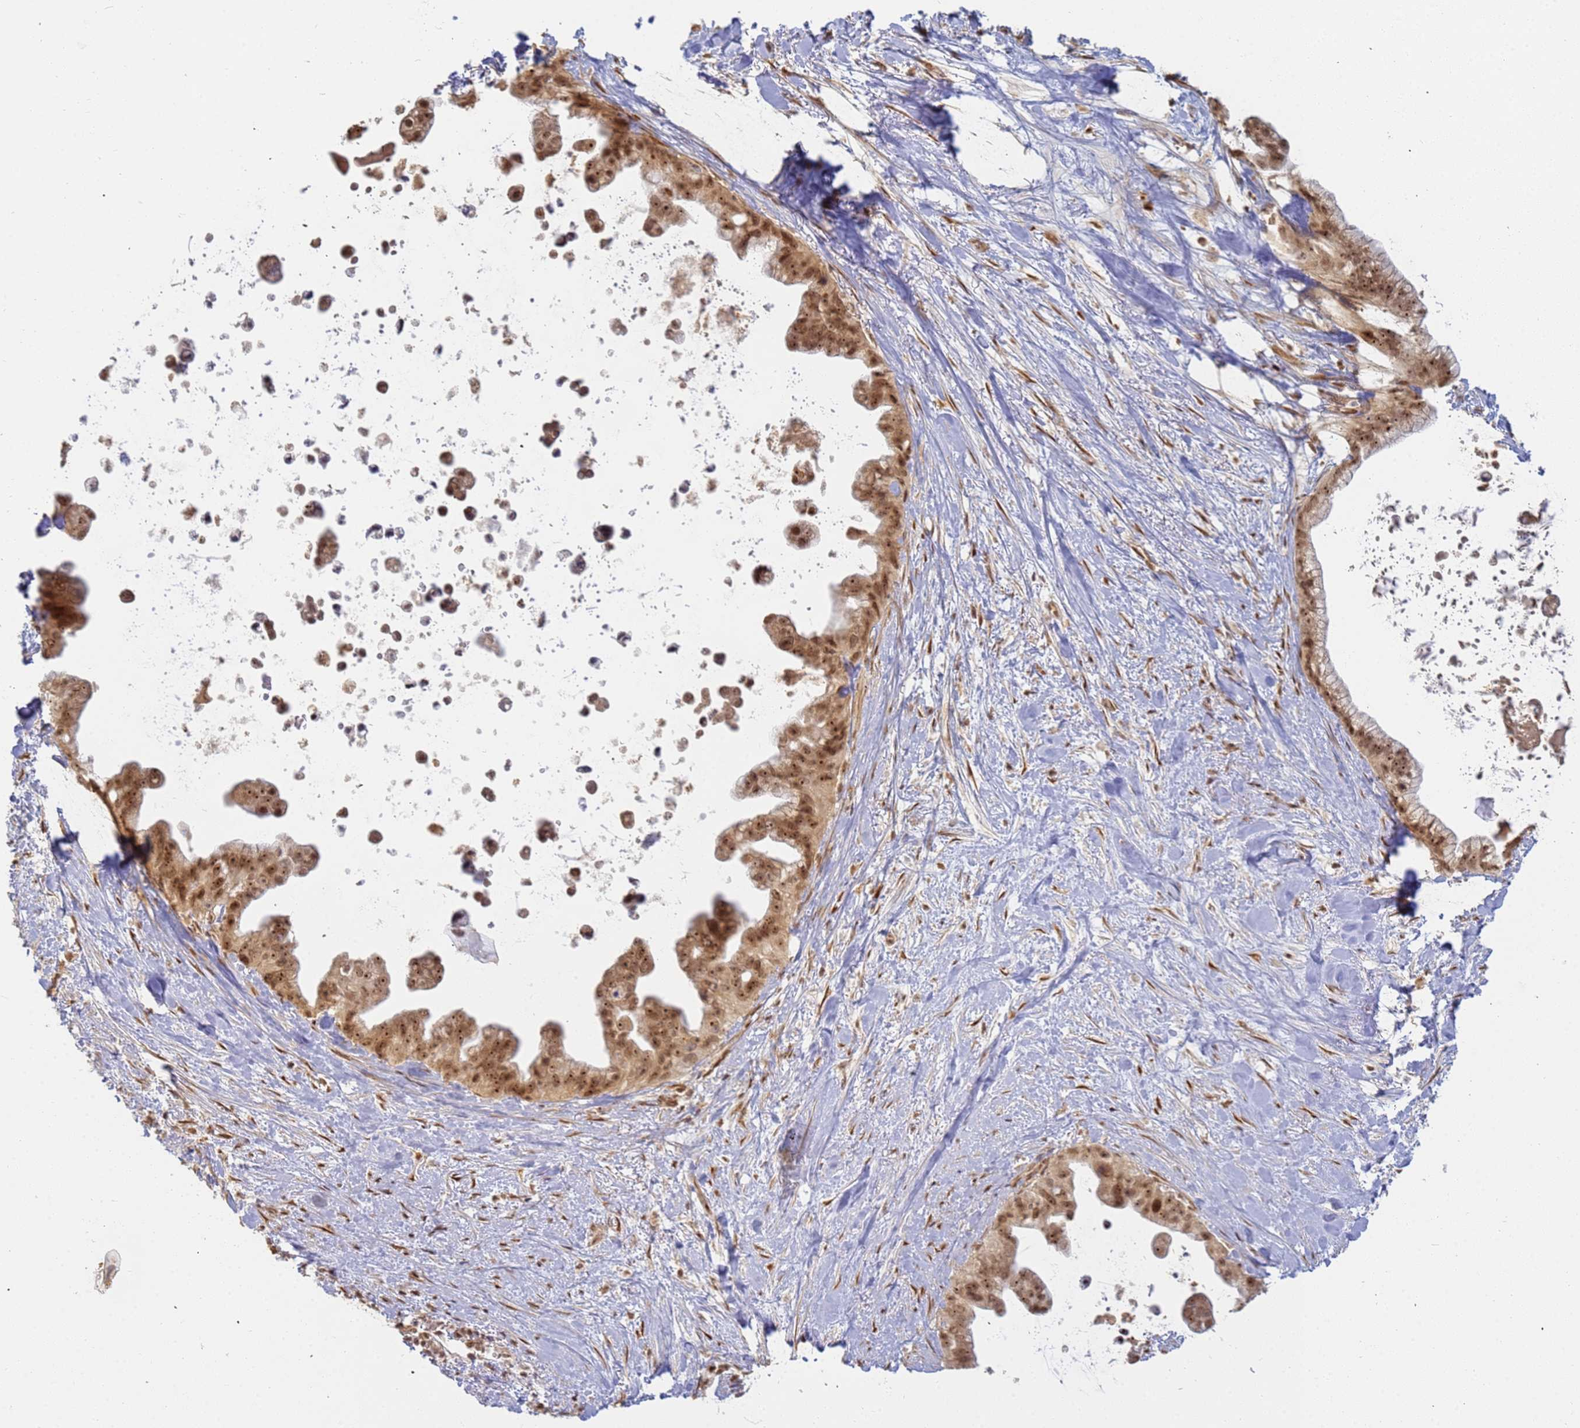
{"staining": {"intensity": "moderate", "quantity": ">75%", "location": "nuclear"}, "tissue": "pancreatic cancer", "cell_type": "Tumor cells", "image_type": "cancer", "snomed": [{"axis": "morphology", "description": "Adenocarcinoma, NOS"}, {"axis": "topography", "description": "Pancreas"}], "caption": "Immunohistochemistry (IHC) micrograph of neoplastic tissue: pancreatic cancer (adenocarcinoma) stained using immunohistochemistry (IHC) demonstrates medium levels of moderate protein expression localized specifically in the nuclear of tumor cells, appearing as a nuclear brown color.", "gene": "ABCA2", "patient": {"sex": "female", "age": 83}}